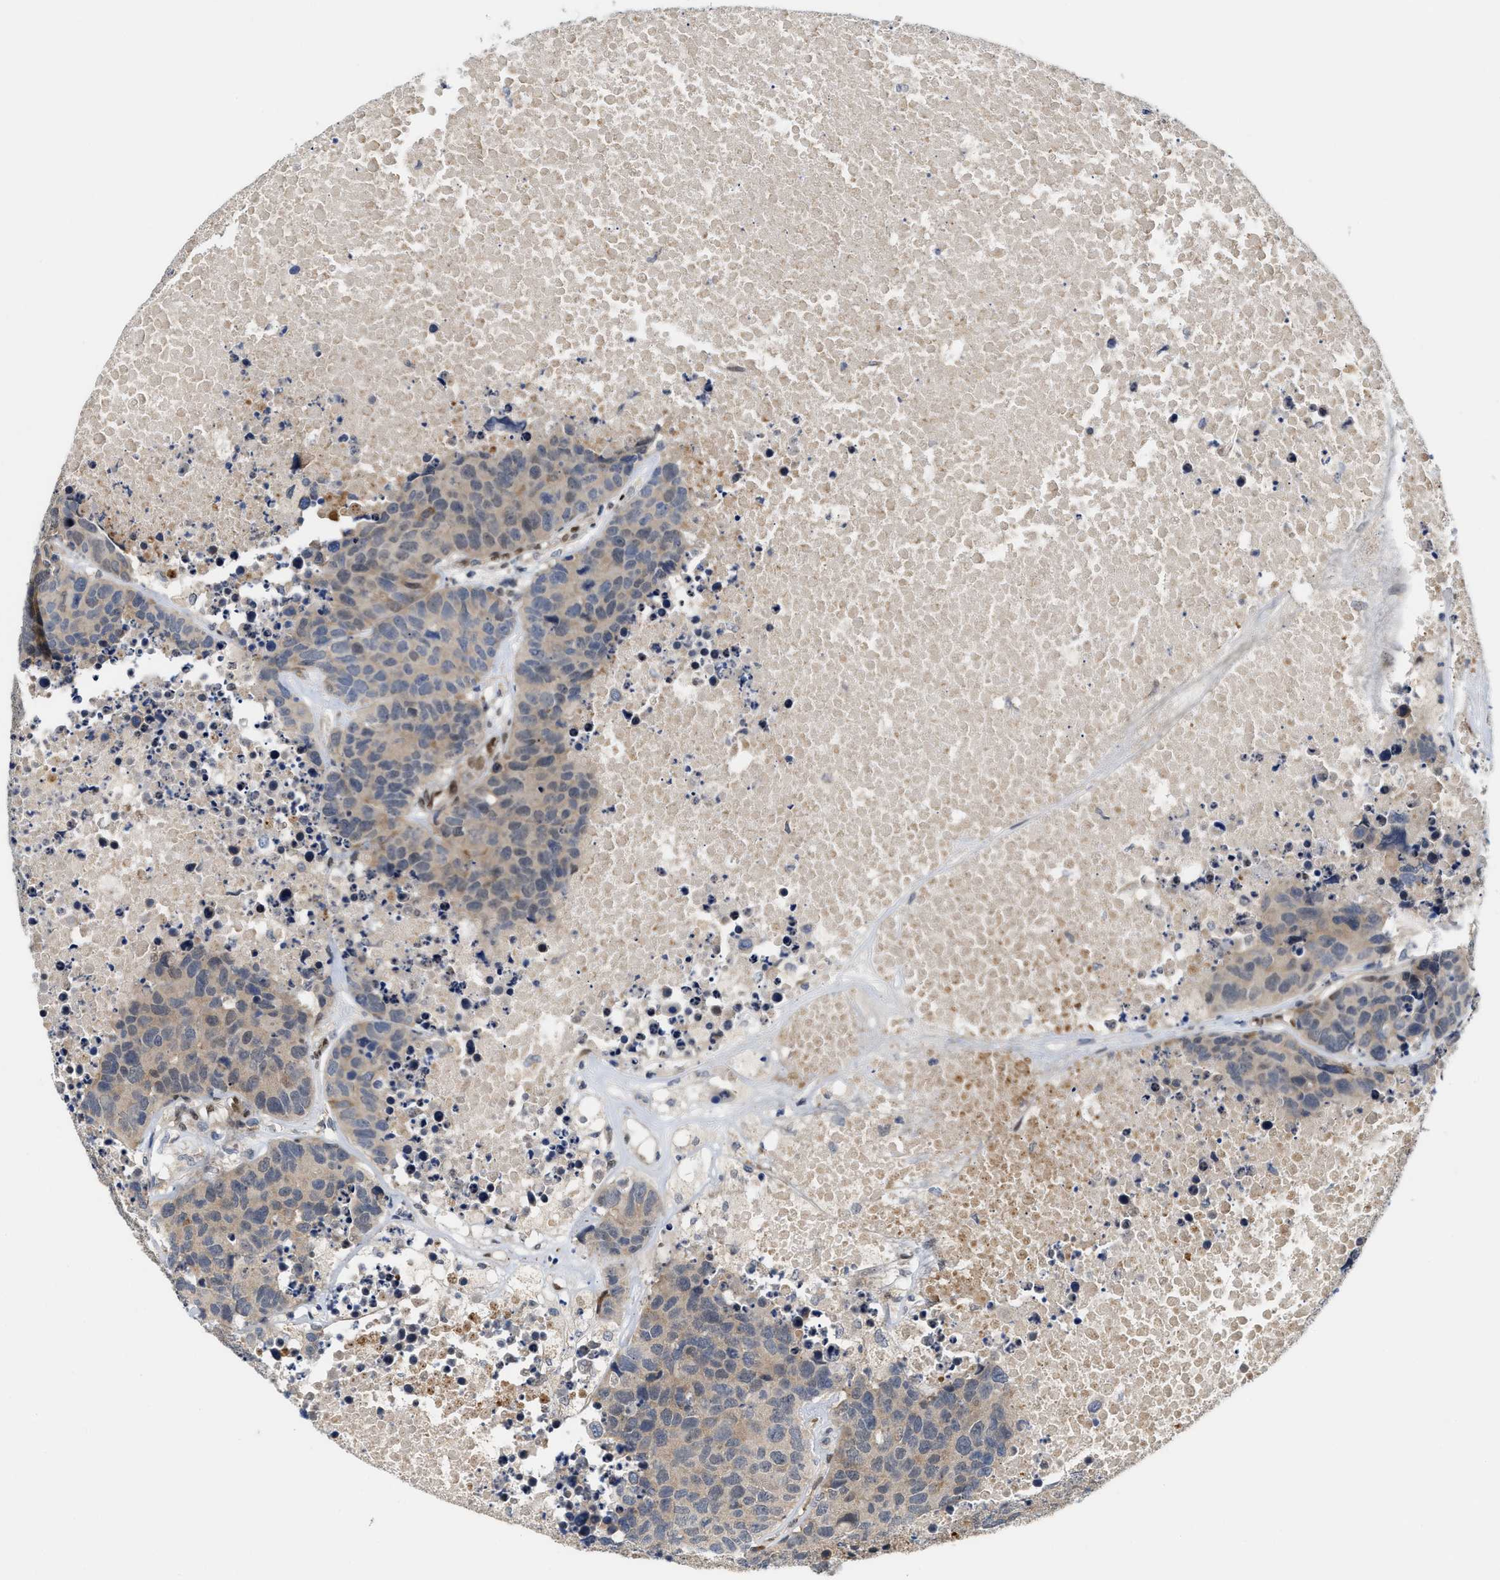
{"staining": {"intensity": "weak", "quantity": ">75%", "location": "cytoplasmic/membranous"}, "tissue": "carcinoid", "cell_type": "Tumor cells", "image_type": "cancer", "snomed": [{"axis": "morphology", "description": "Carcinoid, malignant, NOS"}, {"axis": "topography", "description": "Lung"}], "caption": "Immunohistochemistry of carcinoid shows low levels of weak cytoplasmic/membranous staining in approximately >75% of tumor cells. The staining was performed using DAB, with brown indicating positive protein expression. Nuclei are stained blue with hematoxylin.", "gene": "TCF4", "patient": {"sex": "male", "age": 60}}